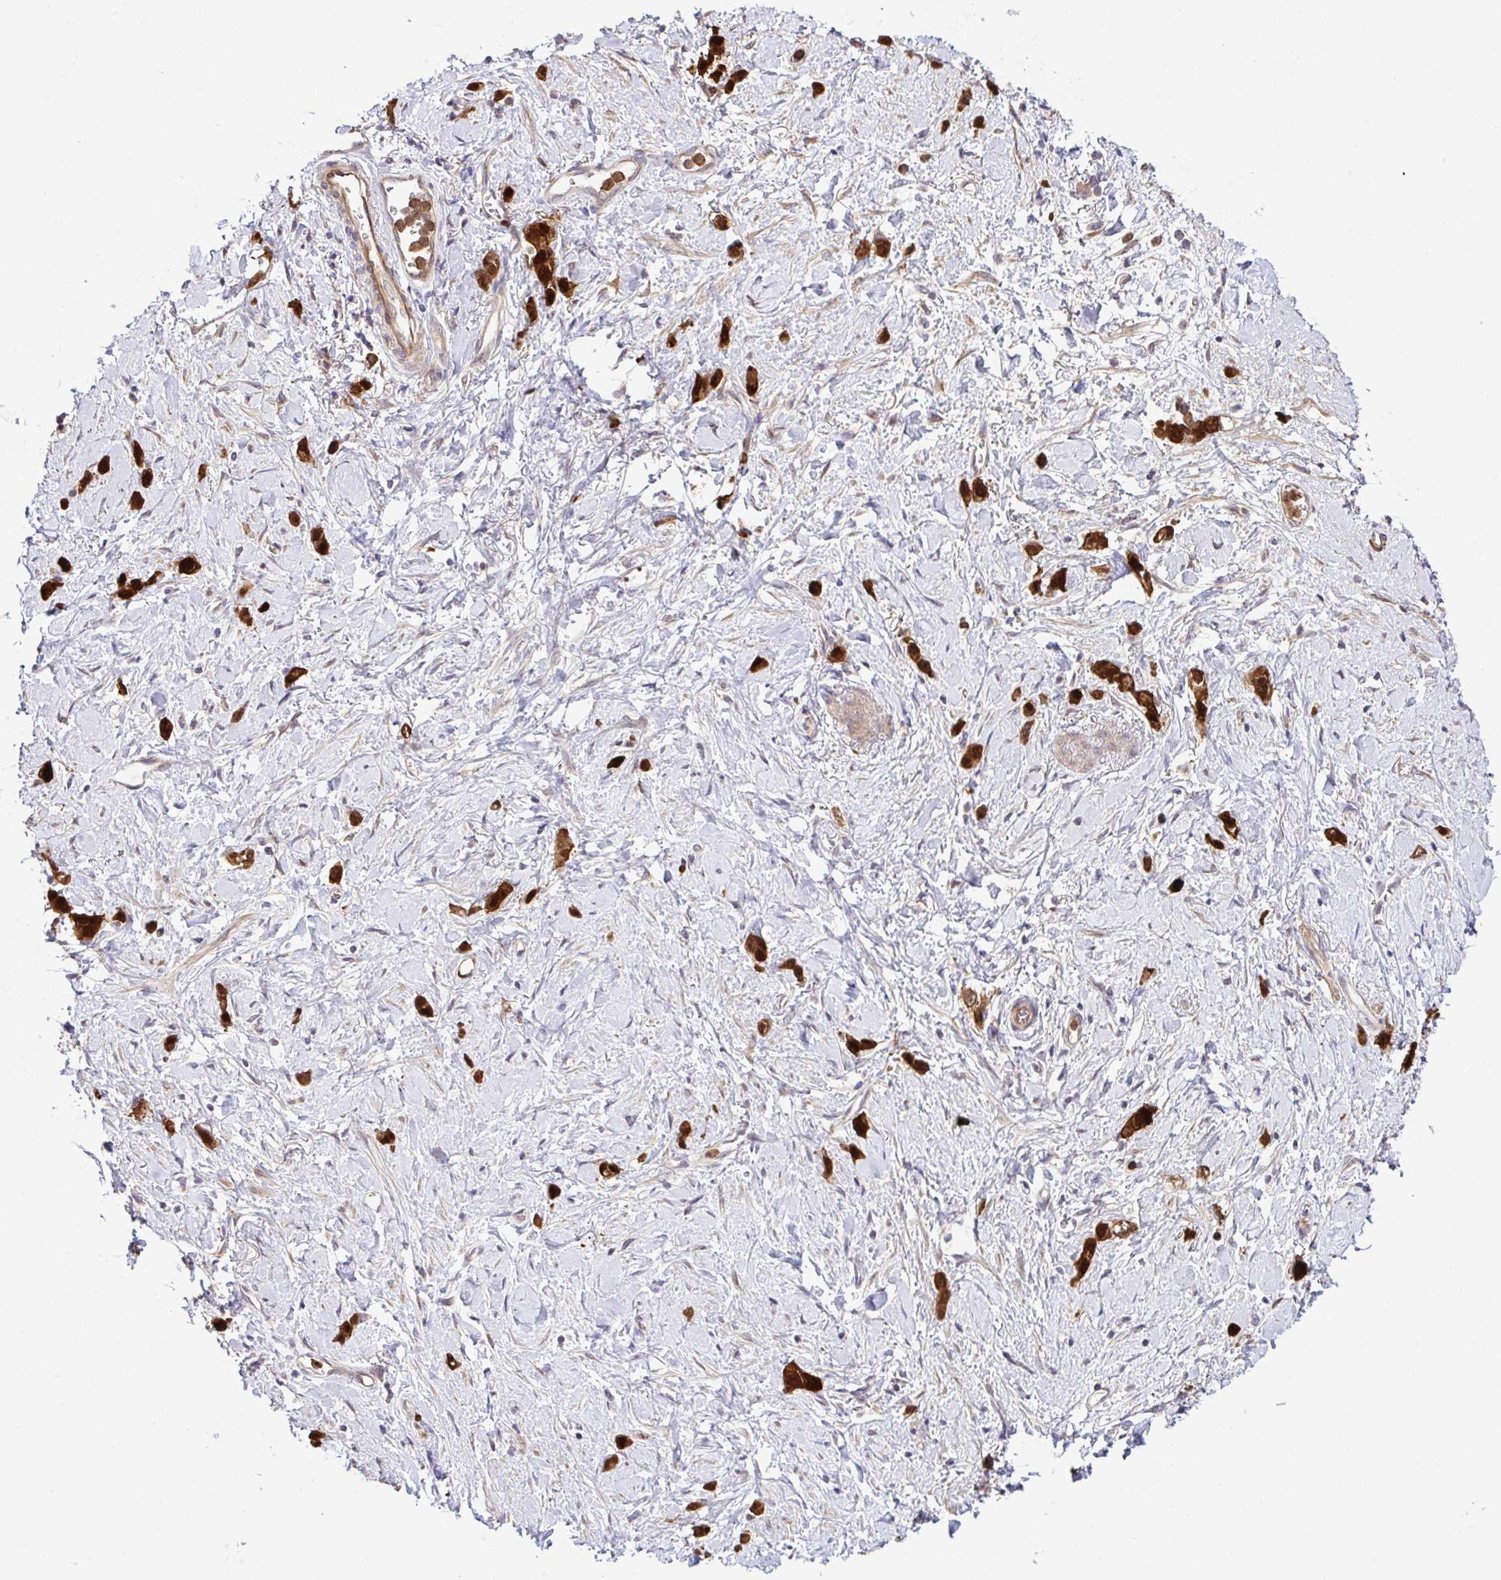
{"staining": {"intensity": "strong", "quantity": ">75%", "location": "cytoplasmic/membranous,nuclear"}, "tissue": "stomach cancer", "cell_type": "Tumor cells", "image_type": "cancer", "snomed": [{"axis": "morphology", "description": "Adenocarcinoma, NOS"}, {"axis": "topography", "description": "Stomach"}], "caption": "Protein expression analysis of human stomach cancer (adenocarcinoma) reveals strong cytoplasmic/membranous and nuclear expression in about >75% of tumor cells.", "gene": "CMPK1", "patient": {"sex": "female", "age": 65}}